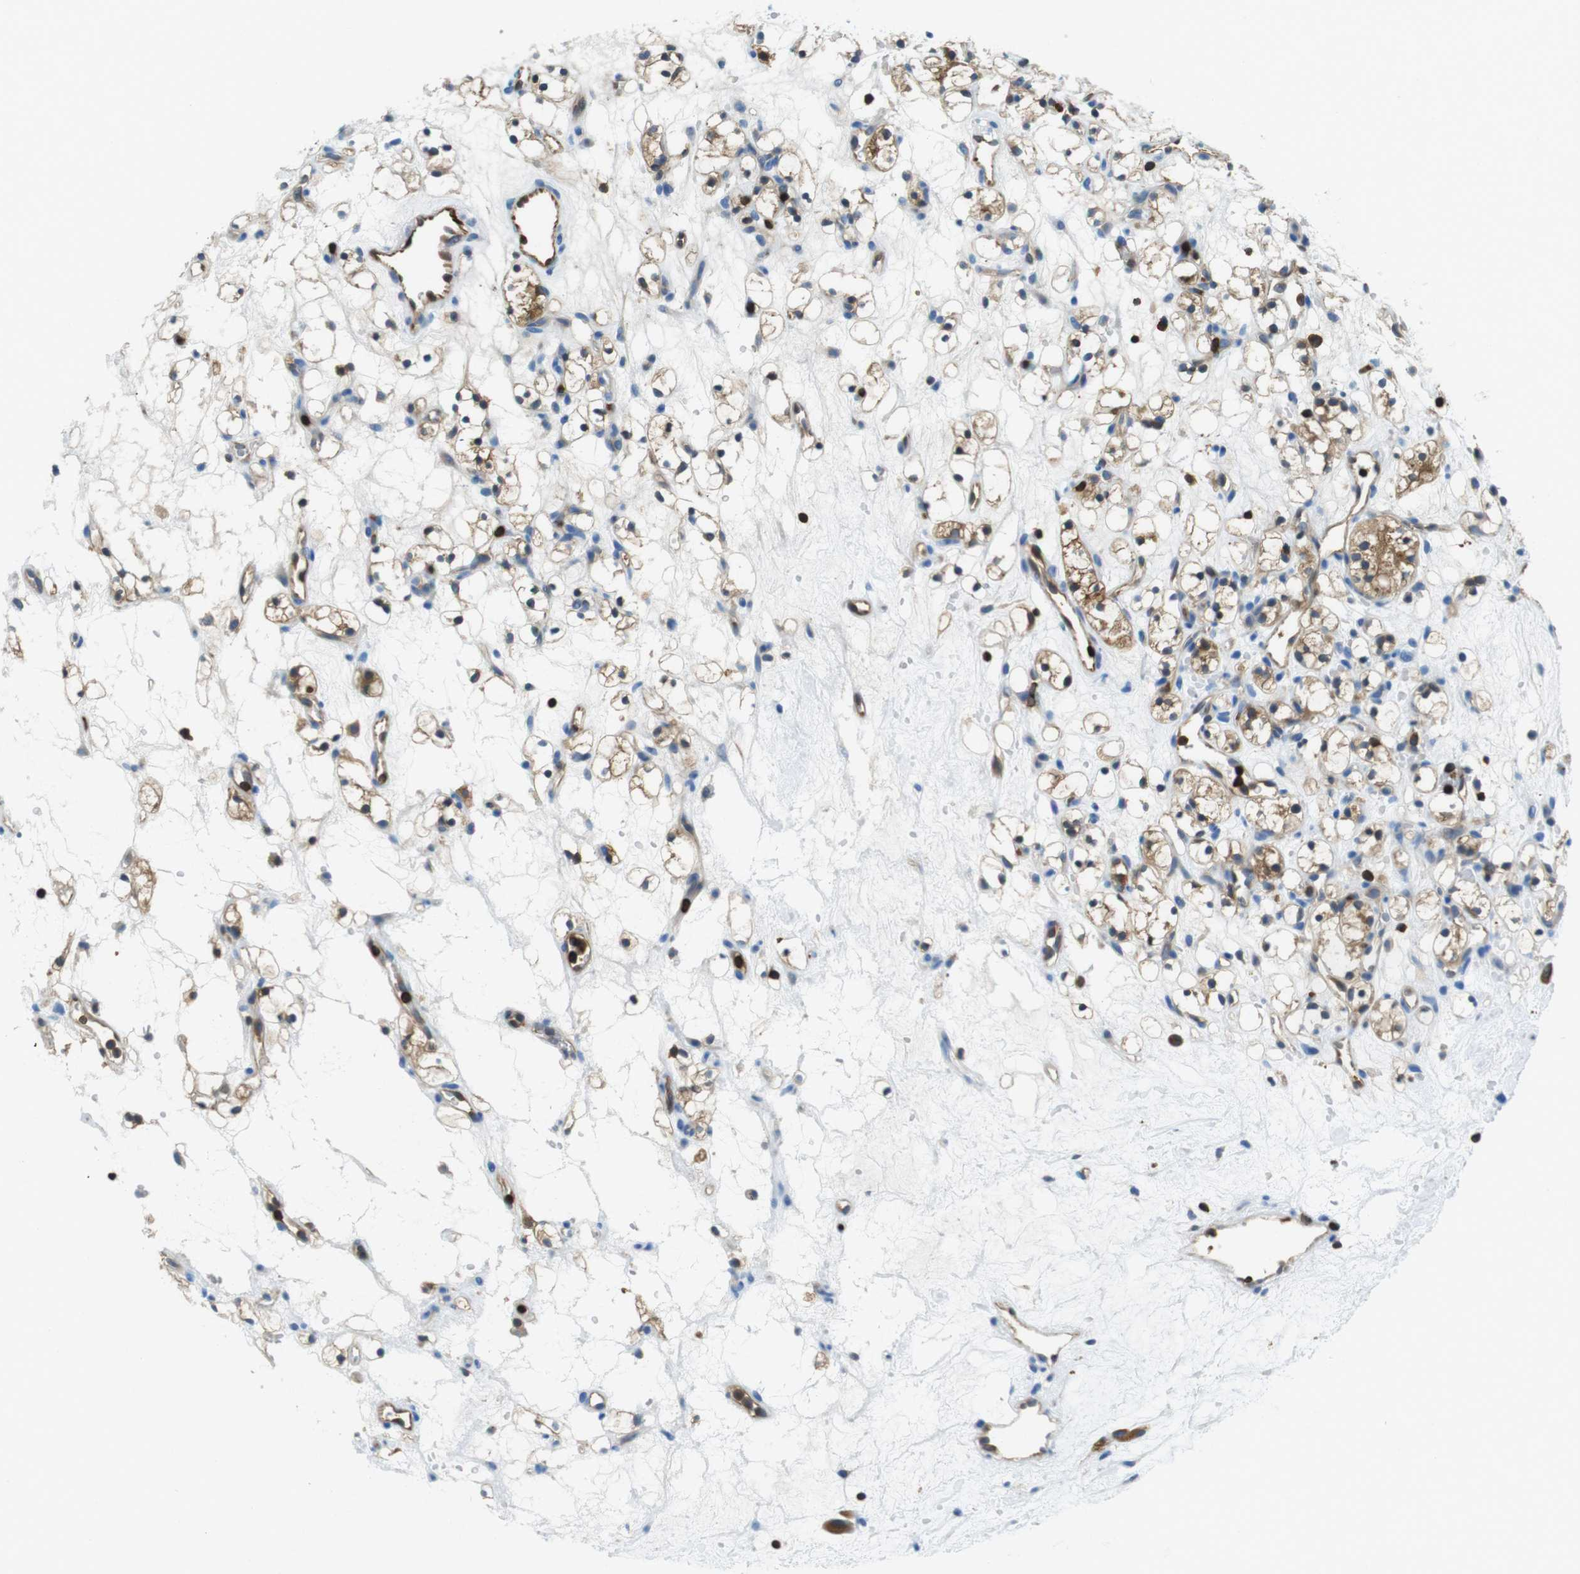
{"staining": {"intensity": "weak", "quantity": "<25%", "location": "cytoplasmic/membranous"}, "tissue": "renal cancer", "cell_type": "Tumor cells", "image_type": "cancer", "snomed": [{"axis": "morphology", "description": "Adenocarcinoma, NOS"}, {"axis": "topography", "description": "Kidney"}], "caption": "Protein analysis of renal adenocarcinoma exhibits no significant staining in tumor cells.", "gene": "TES", "patient": {"sex": "female", "age": 60}}